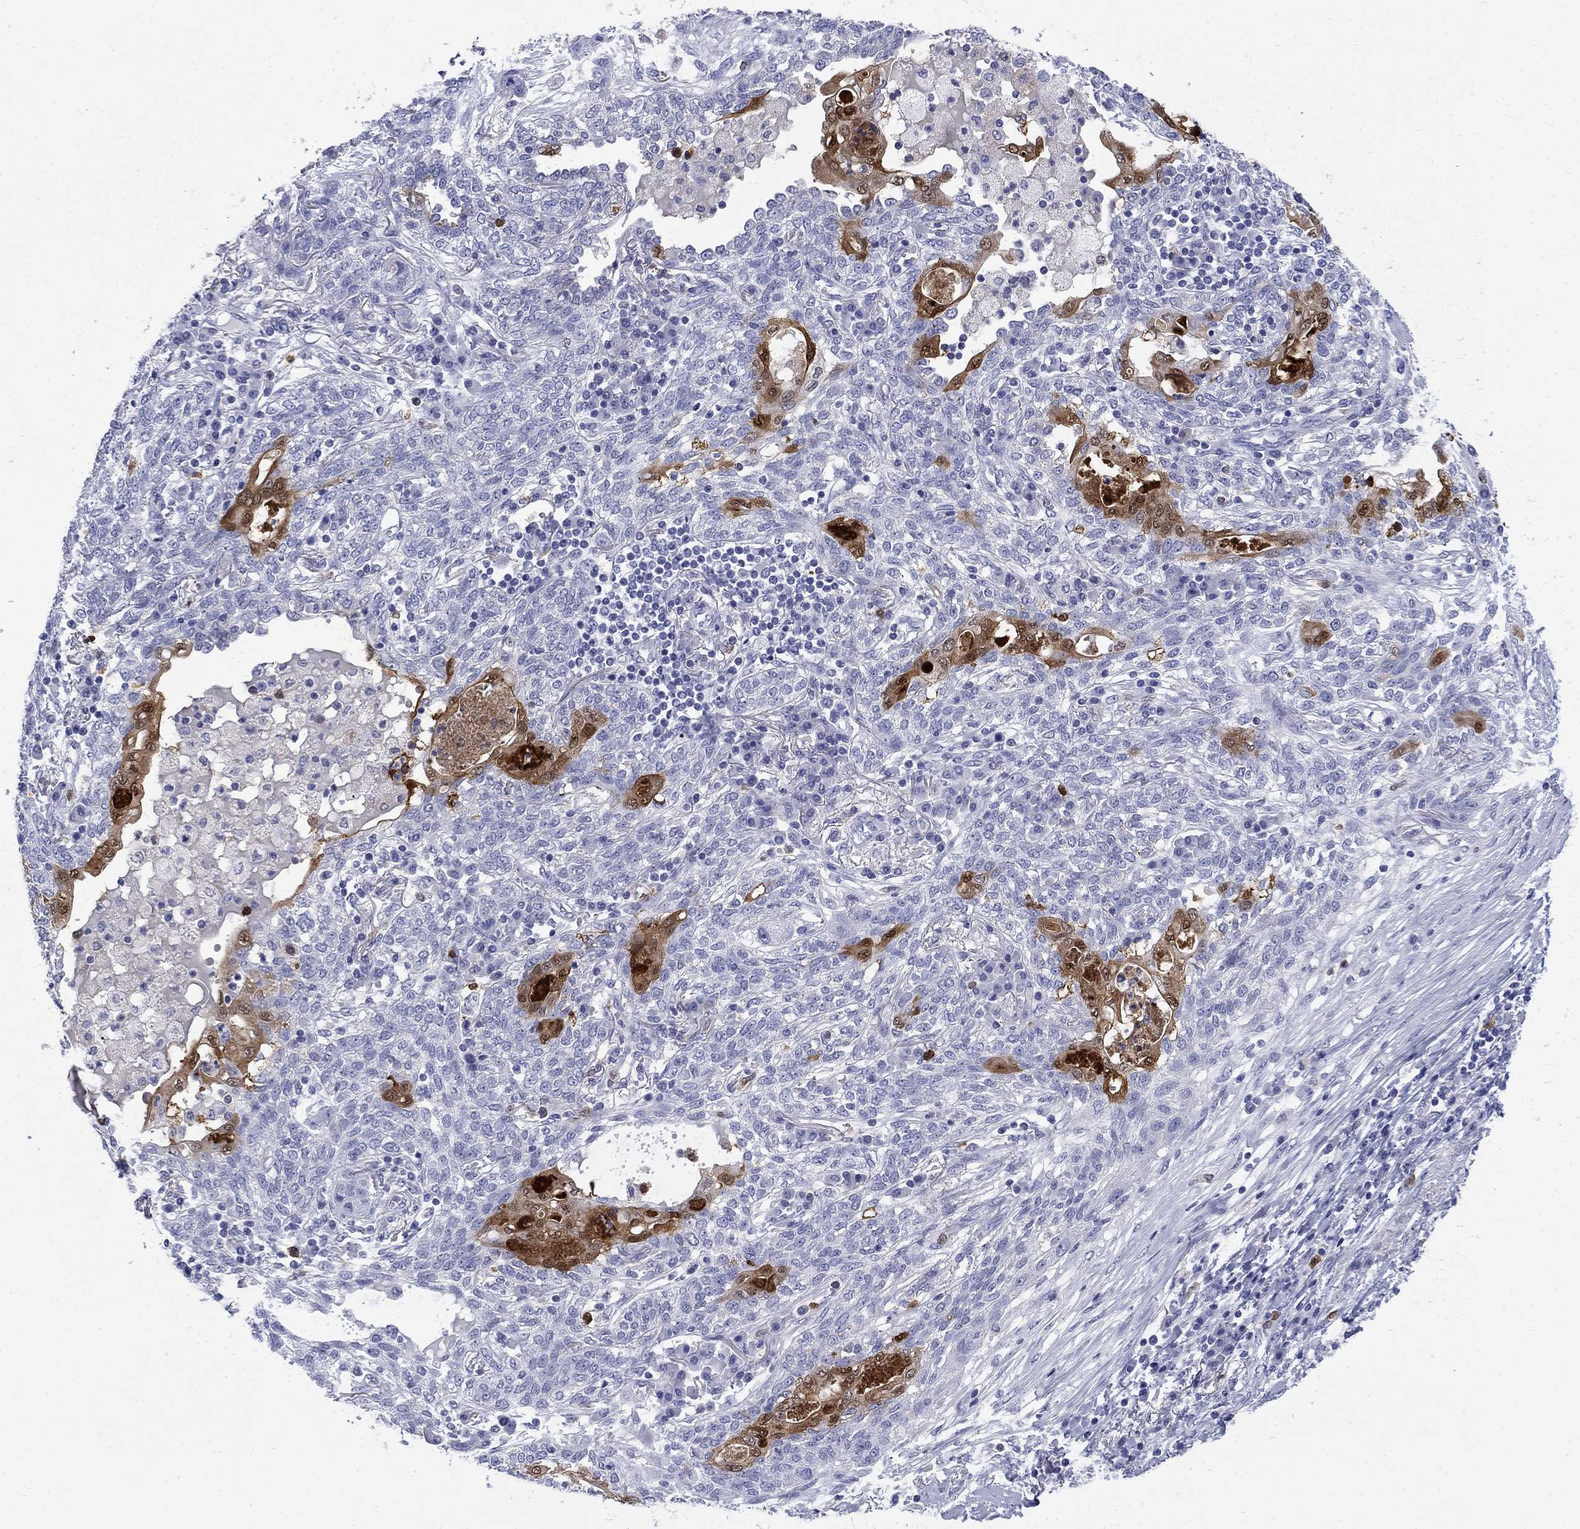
{"staining": {"intensity": "moderate", "quantity": "<25%", "location": "cytoplasmic/membranous,nuclear"}, "tissue": "lung cancer", "cell_type": "Tumor cells", "image_type": "cancer", "snomed": [{"axis": "morphology", "description": "Squamous cell carcinoma, NOS"}, {"axis": "topography", "description": "Lung"}], "caption": "DAB (3,3'-diaminobenzidine) immunohistochemical staining of lung cancer shows moderate cytoplasmic/membranous and nuclear protein positivity in approximately <25% of tumor cells.", "gene": "SERPINB2", "patient": {"sex": "female", "age": 70}}